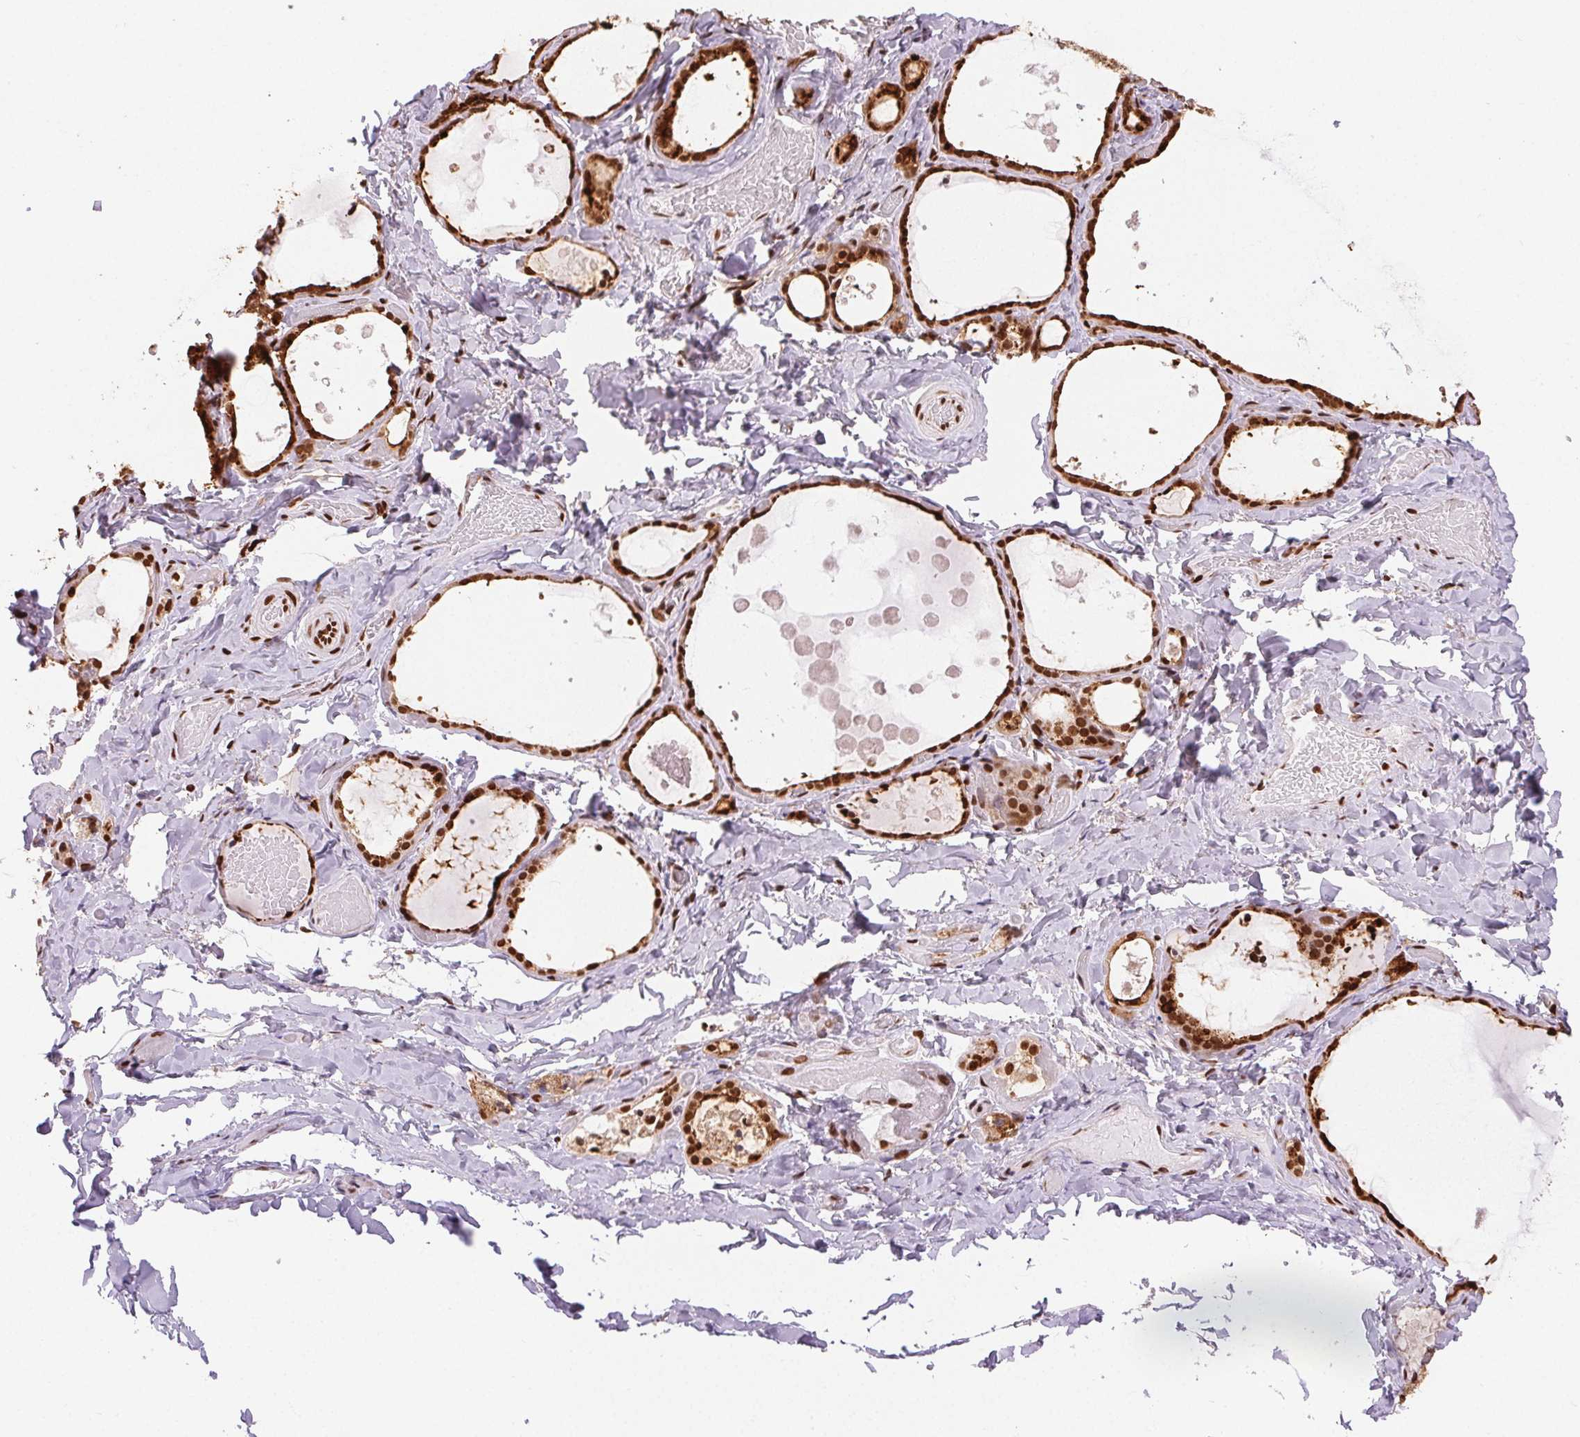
{"staining": {"intensity": "strong", "quantity": ">75%", "location": "cytoplasmic/membranous,nuclear"}, "tissue": "thyroid gland", "cell_type": "Glandular cells", "image_type": "normal", "snomed": [{"axis": "morphology", "description": "Normal tissue, NOS"}, {"axis": "topography", "description": "Thyroid gland"}], "caption": "Immunohistochemical staining of unremarkable human thyroid gland displays high levels of strong cytoplasmic/membranous,nuclear positivity in approximately >75% of glandular cells.", "gene": "ZNF80", "patient": {"sex": "female", "age": 56}}